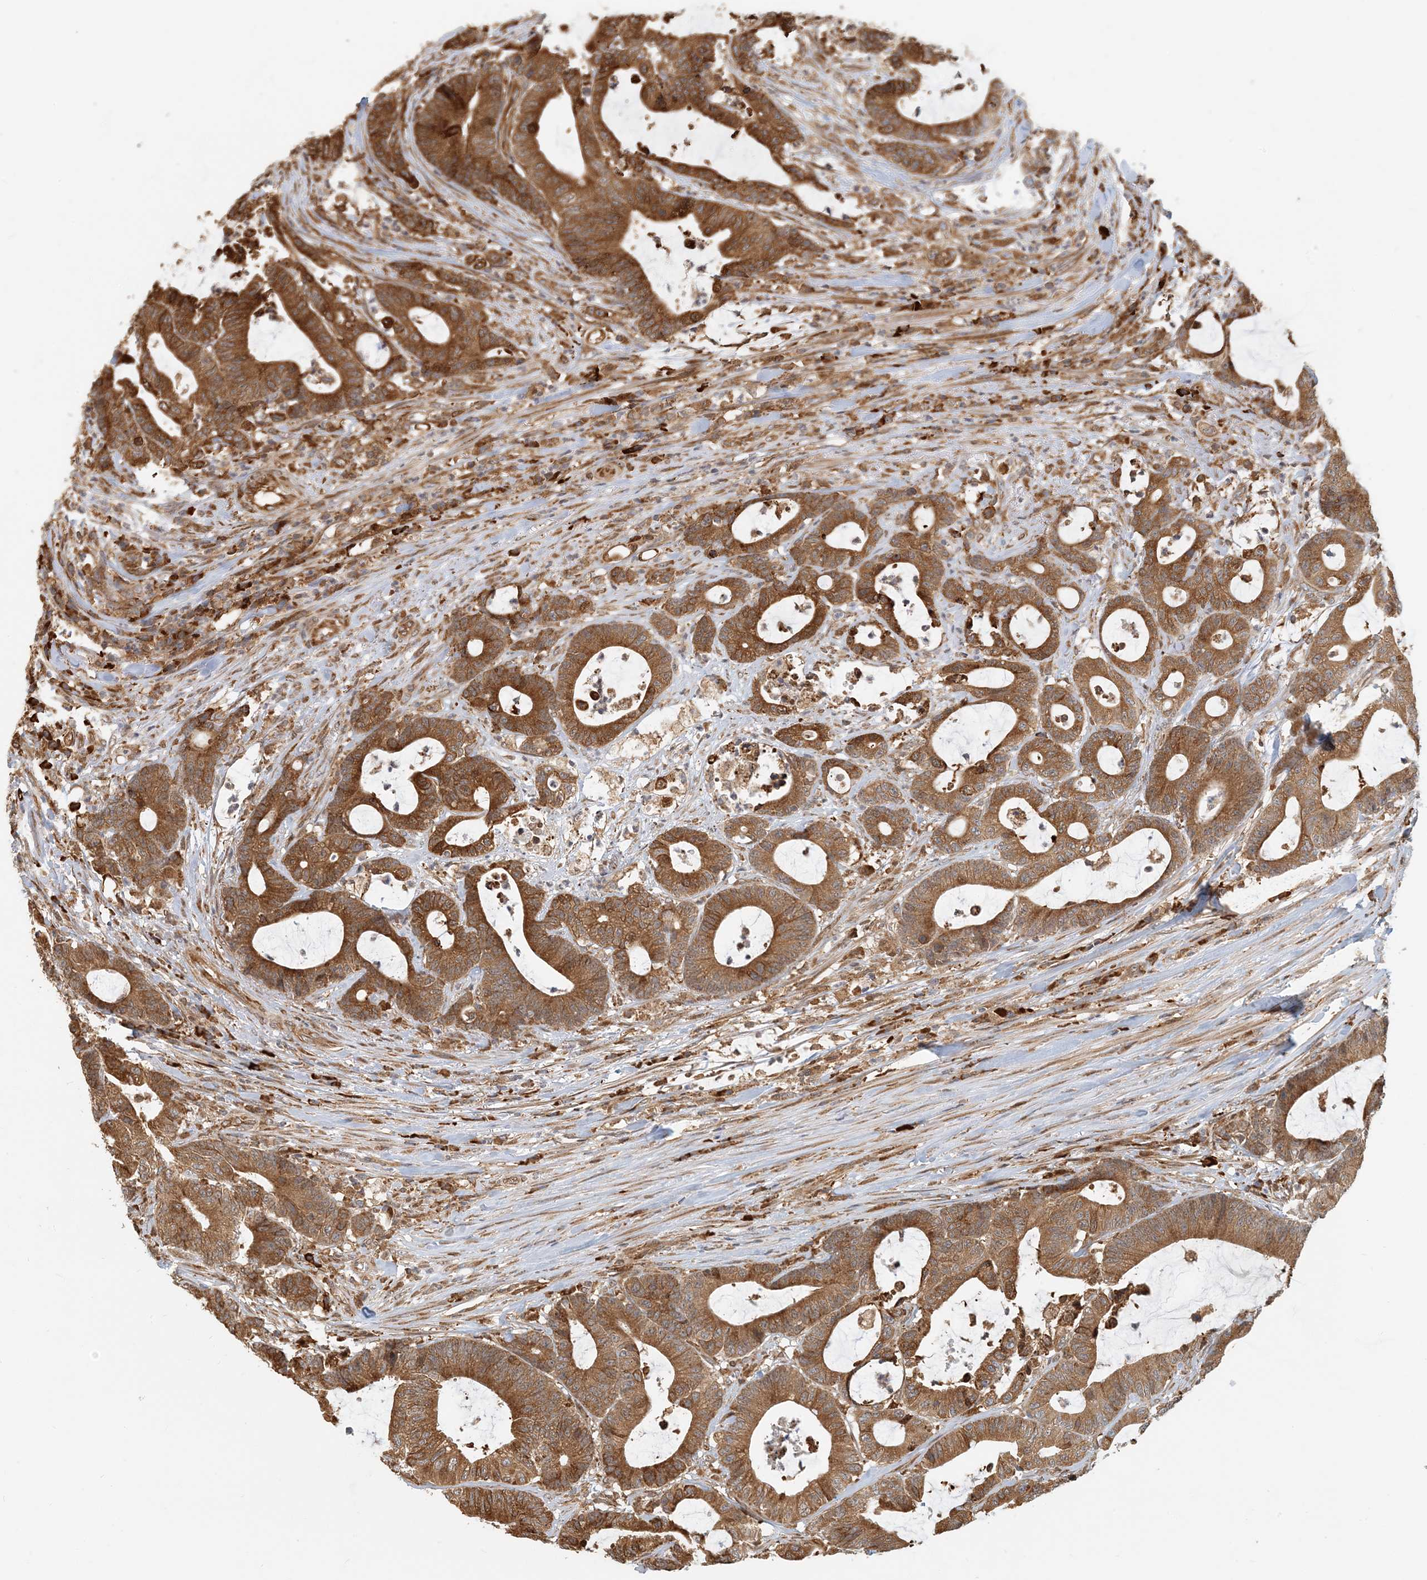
{"staining": {"intensity": "moderate", "quantity": ">75%", "location": "cytoplasmic/membranous"}, "tissue": "colorectal cancer", "cell_type": "Tumor cells", "image_type": "cancer", "snomed": [{"axis": "morphology", "description": "Adenocarcinoma, NOS"}, {"axis": "topography", "description": "Colon"}], "caption": "A high-resolution image shows immunohistochemistry (IHC) staining of colorectal cancer (adenocarcinoma), which displays moderate cytoplasmic/membranous positivity in approximately >75% of tumor cells.", "gene": "HNMT", "patient": {"sex": "female", "age": 84}}